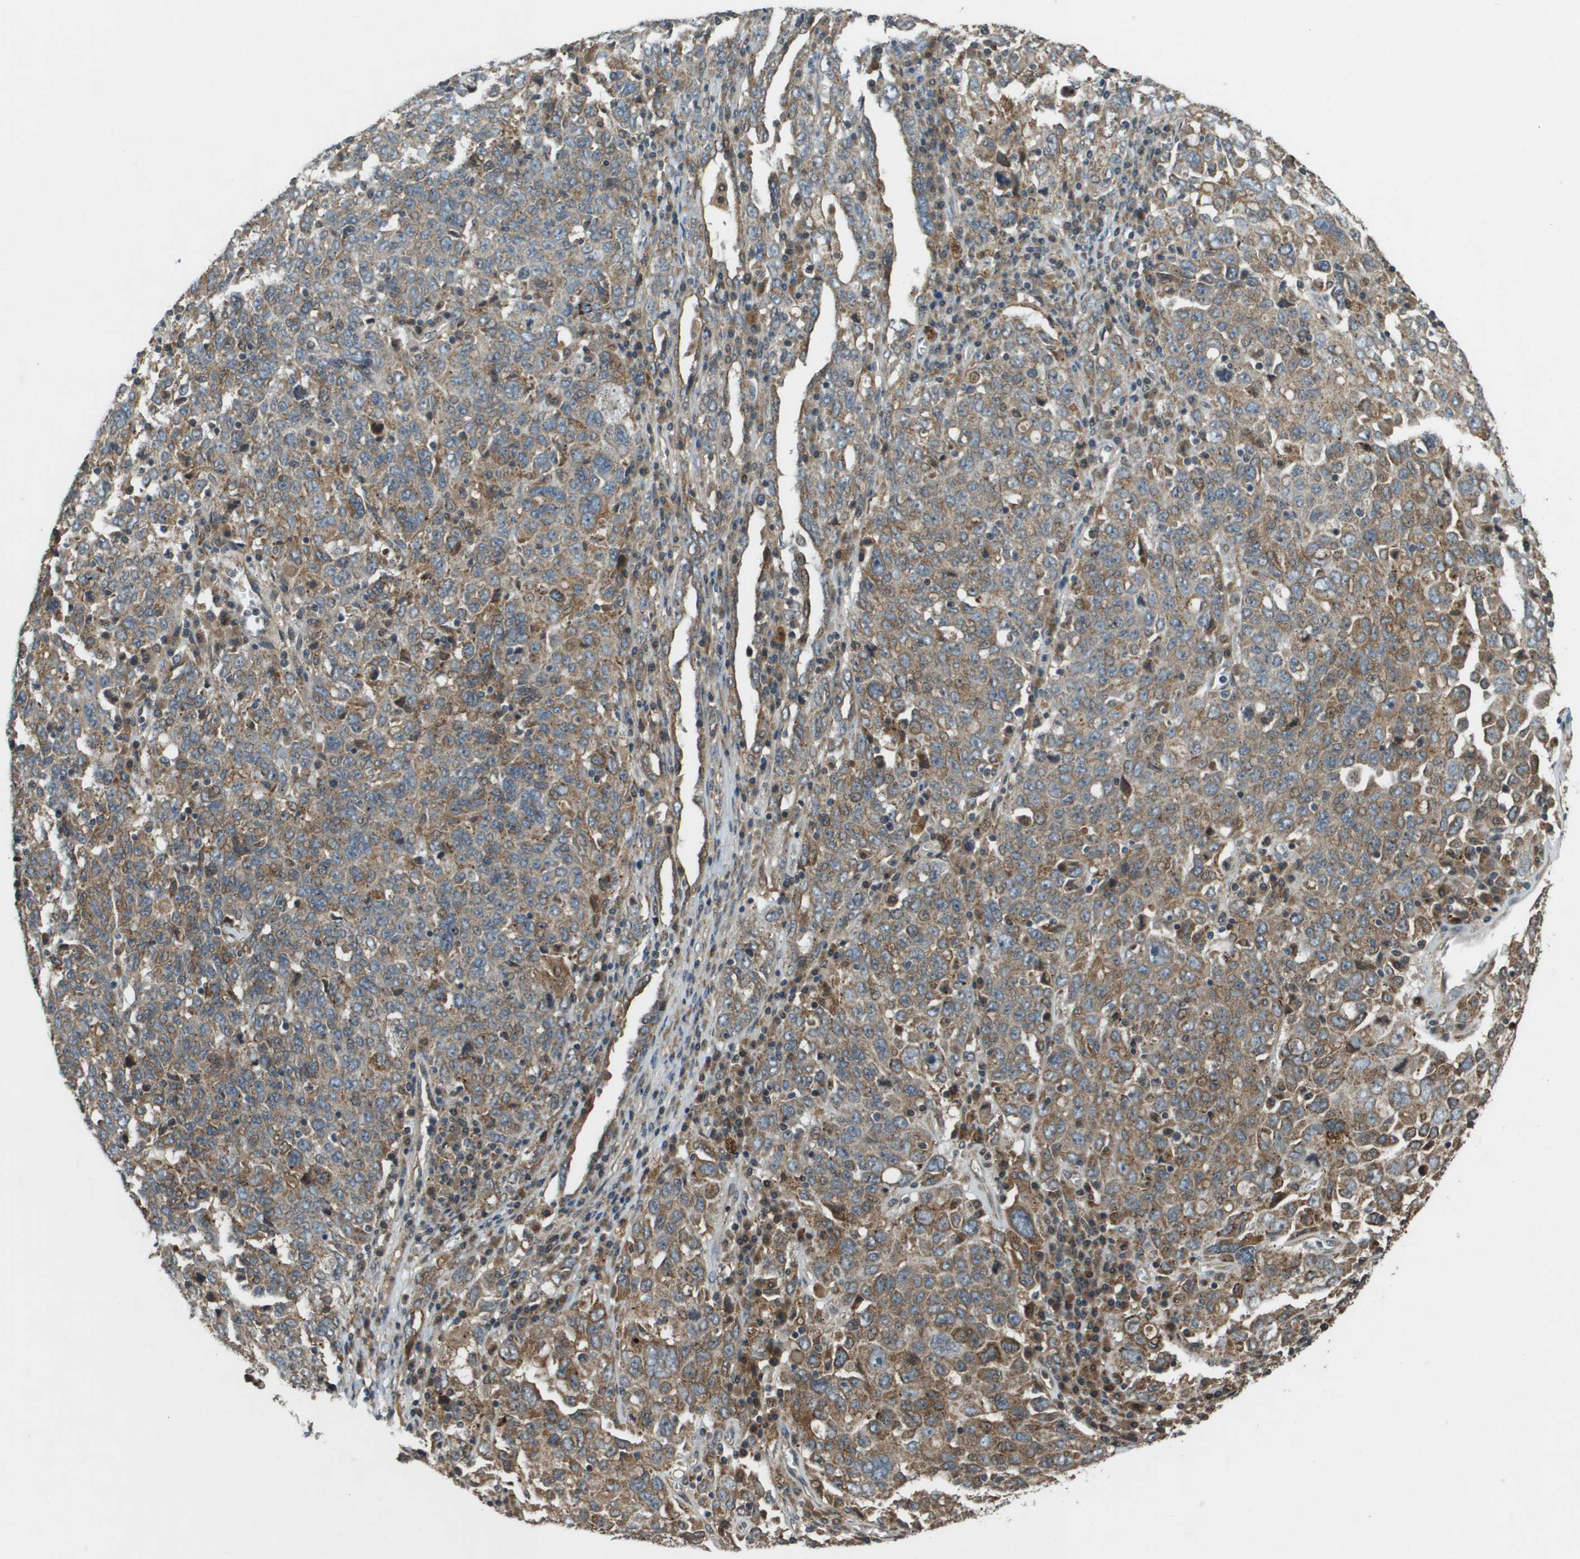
{"staining": {"intensity": "moderate", "quantity": "25%-75%", "location": "cytoplasmic/membranous"}, "tissue": "ovarian cancer", "cell_type": "Tumor cells", "image_type": "cancer", "snomed": [{"axis": "morphology", "description": "Carcinoma, endometroid"}, {"axis": "topography", "description": "Ovary"}], "caption": "The immunohistochemical stain shows moderate cytoplasmic/membranous positivity in tumor cells of ovarian cancer (endometroid carcinoma) tissue.", "gene": "CDKN2C", "patient": {"sex": "female", "age": 62}}